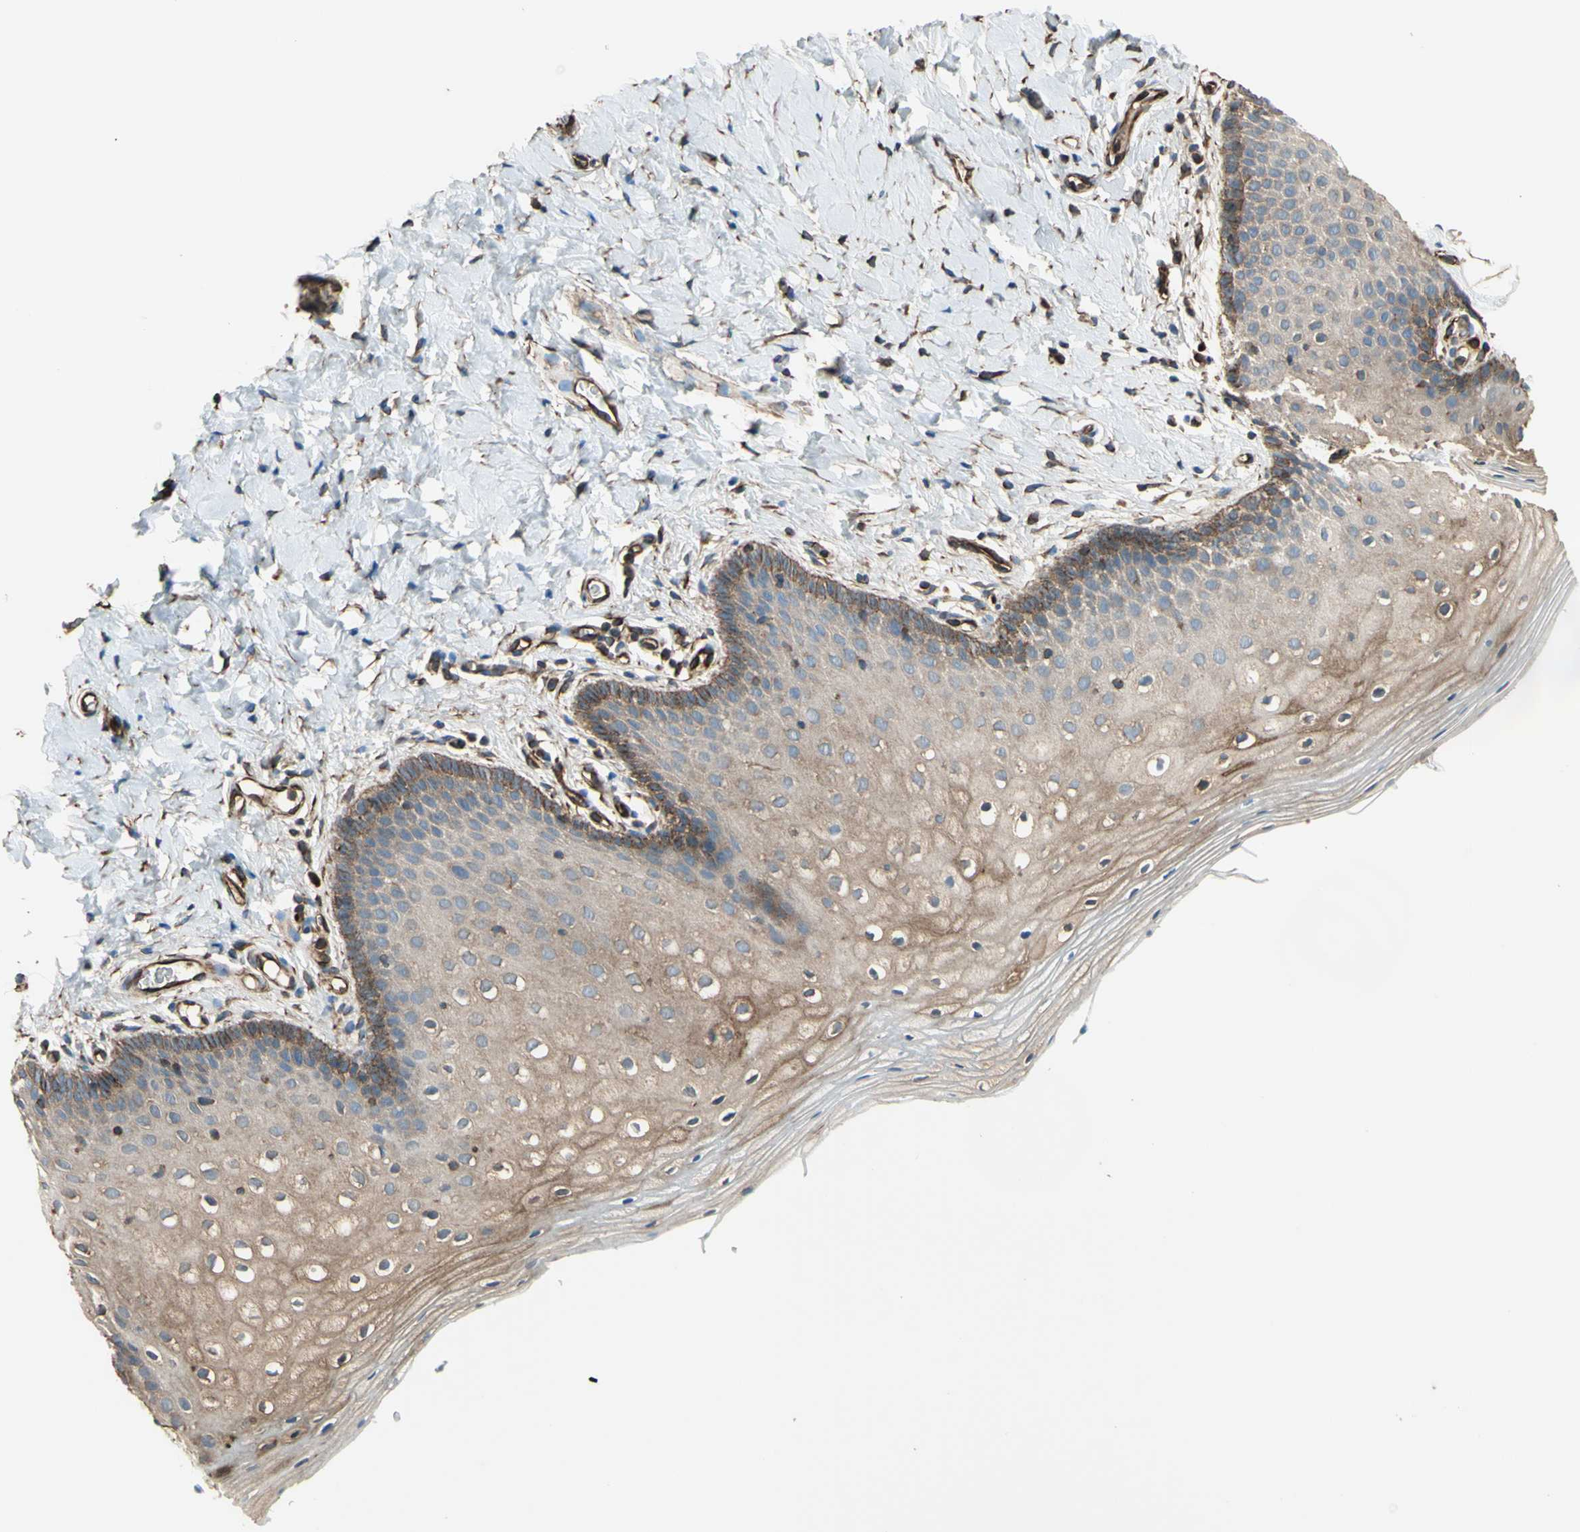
{"staining": {"intensity": "moderate", "quantity": "25%-75%", "location": "cytoplasmic/membranous"}, "tissue": "vagina", "cell_type": "Squamous epithelial cells", "image_type": "normal", "snomed": [{"axis": "morphology", "description": "Normal tissue, NOS"}, {"axis": "topography", "description": "Vagina"}], "caption": "High-magnification brightfield microscopy of normal vagina stained with DAB (3,3'-diaminobenzidine) (brown) and counterstained with hematoxylin (blue). squamous epithelial cells exhibit moderate cytoplasmic/membranous expression is seen in about25%-75% of cells. (DAB (3,3'-diaminobenzidine) IHC, brown staining for protein, blue staining for nuclei).", "gene": "TRAF2", "patient": {"sex": "female", "age": 55}}